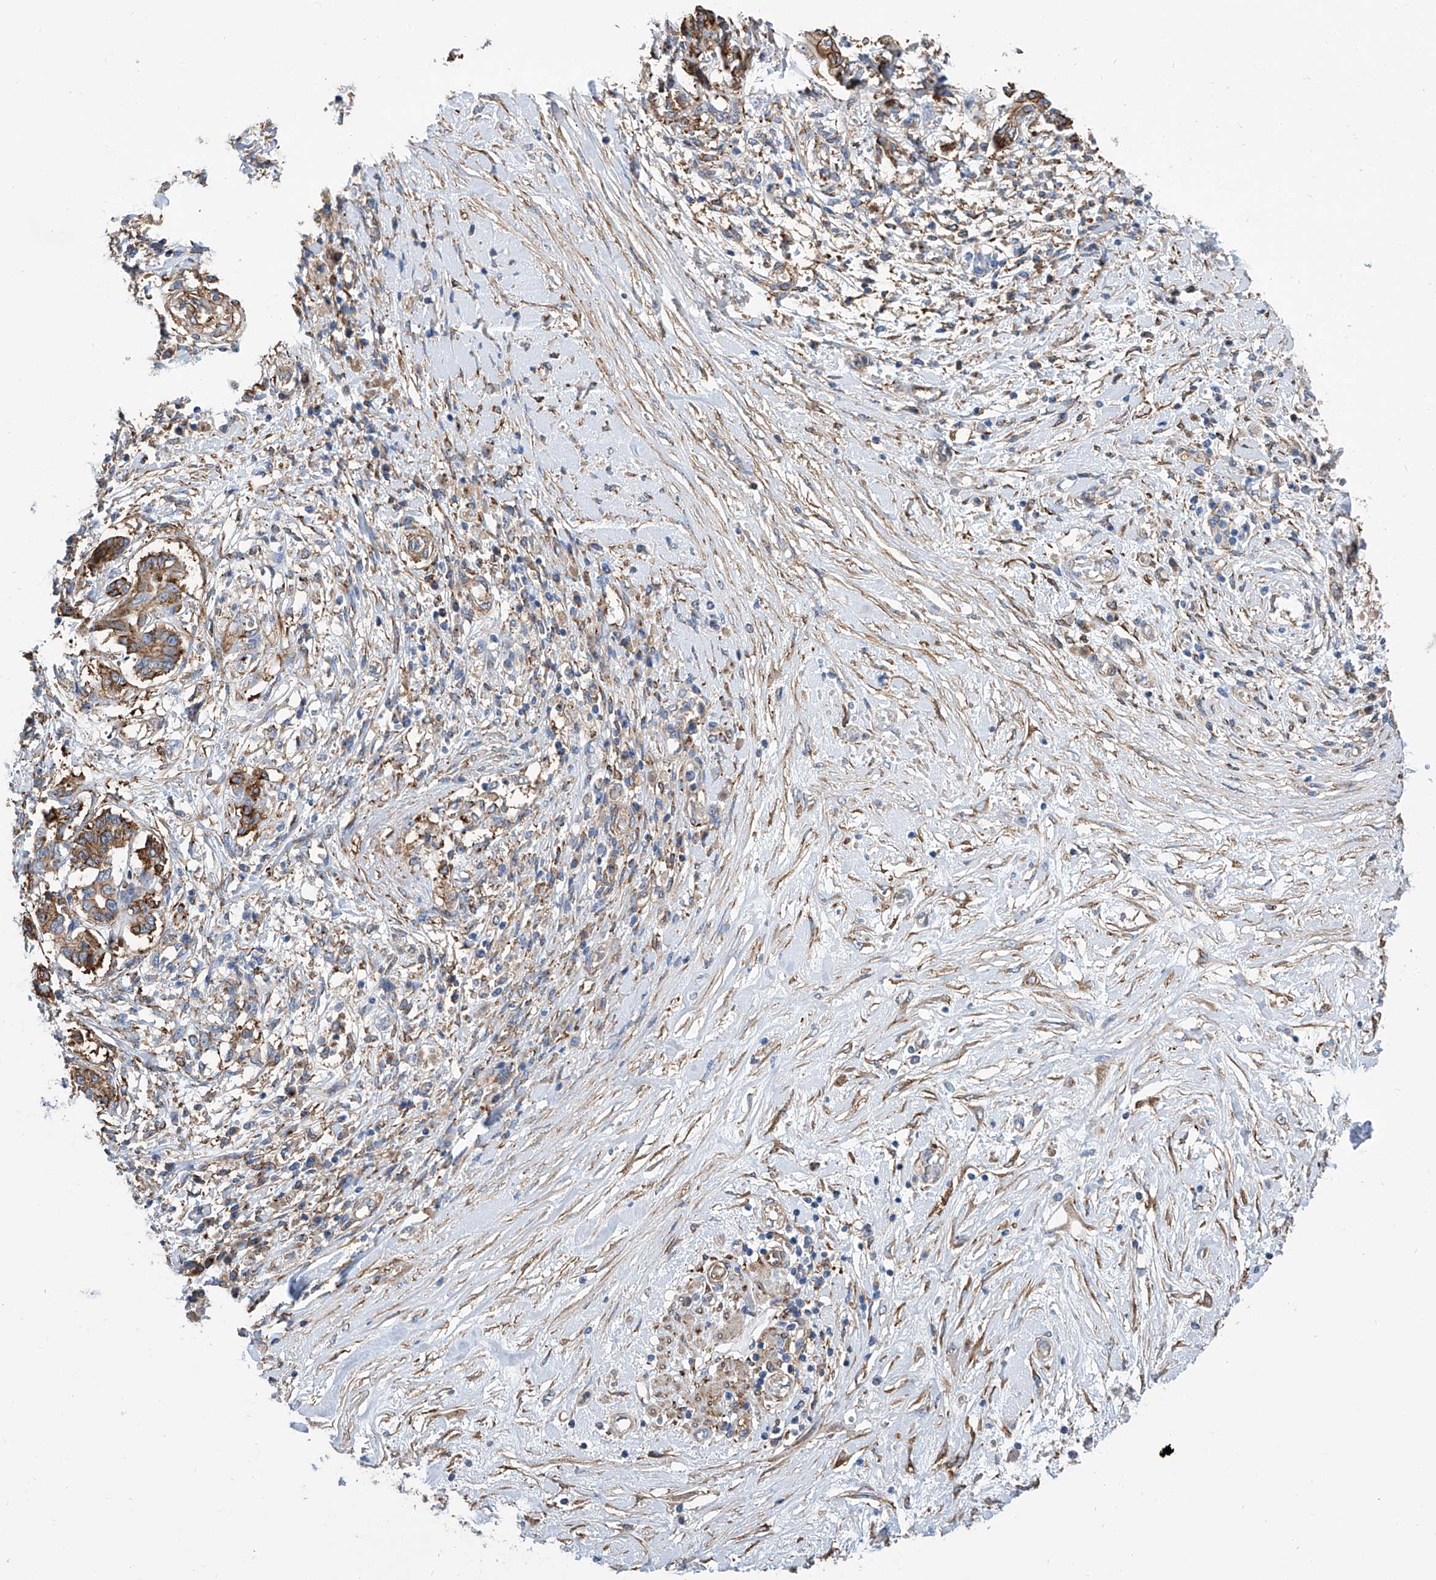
{"staining": {"intensity": "moderate", "quantity": ">75%", "location": "cytoplasmic/membranous"}, "tissue": "pancreatic cancer", "cell_type": "Tumor cells", "image_type": "cancer", "snomed": [{"axis": "morphology", "description": "Inflammation, NOS"}, {"axis": "morphology", "description": "Adenocarcinoma, NOS"}, {"axis": "topography", "description": "Pancreas"}], "caption": "Human adenocarcinoma (pancreatic) stained for a protein (brown) reveals moderate cytoplasmic/membranous positive expression in about >75% of tumor cells.", "gene": "GPT", "patient": {"sex": "female", "age": 56}}